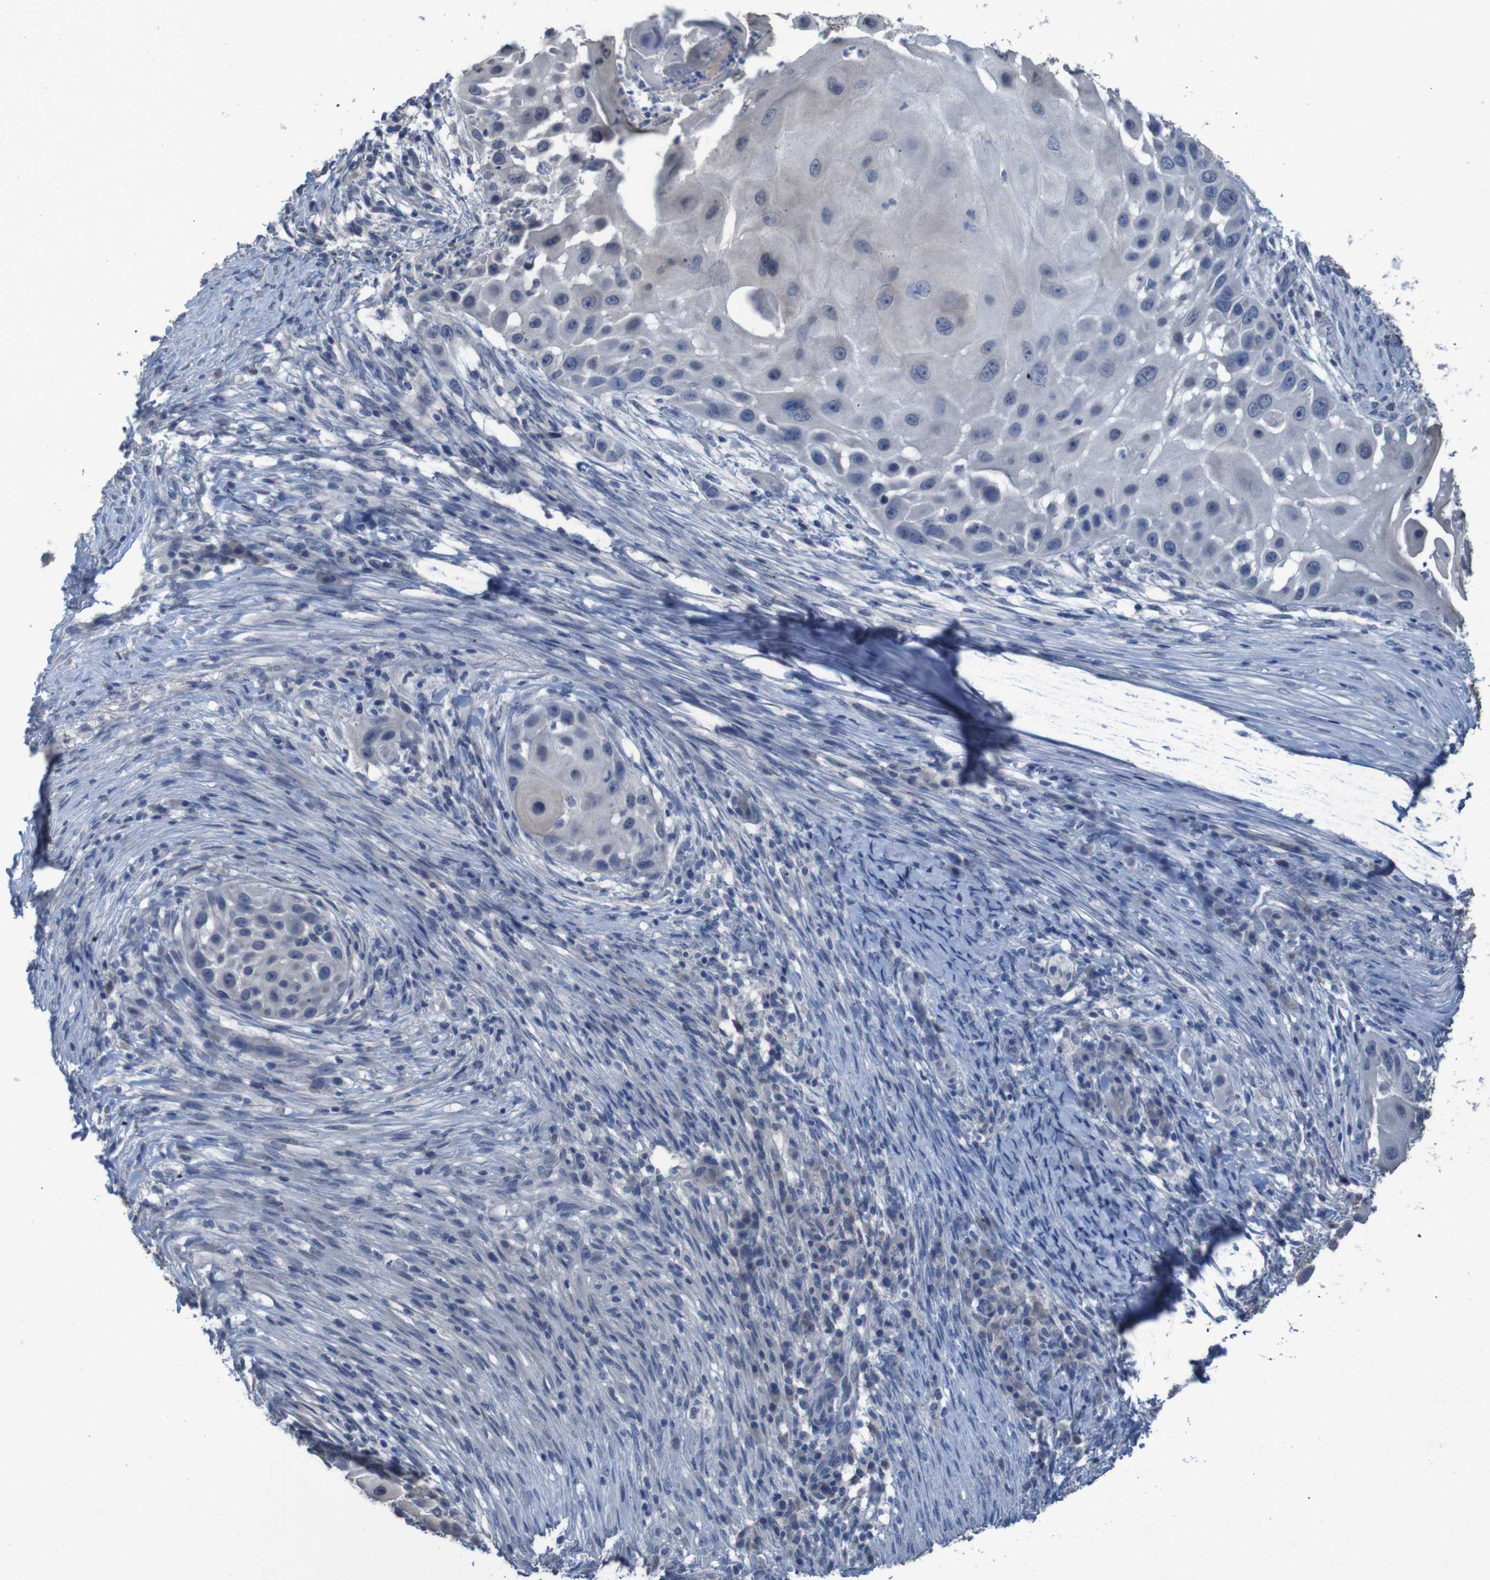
{"staining": {"intensity": "weak", "quantity": "<25%", "location": "cytoplasmic/membranous"}, "tissue": "skin cancer", "cell_type": "Tumor cells", "image_type": "cancer", "snomed": [{"axis": "morphology", "description": "Squamous cell carcinoma, NOS"}, {"axis": "topography", "description": "Skin"}], "caption": "Tumor cells are negative for brown protein staining in squamous cell carcinoma (skin).", "gene": "CLDN18", "patient": {"sex": "female", "age": 44}}